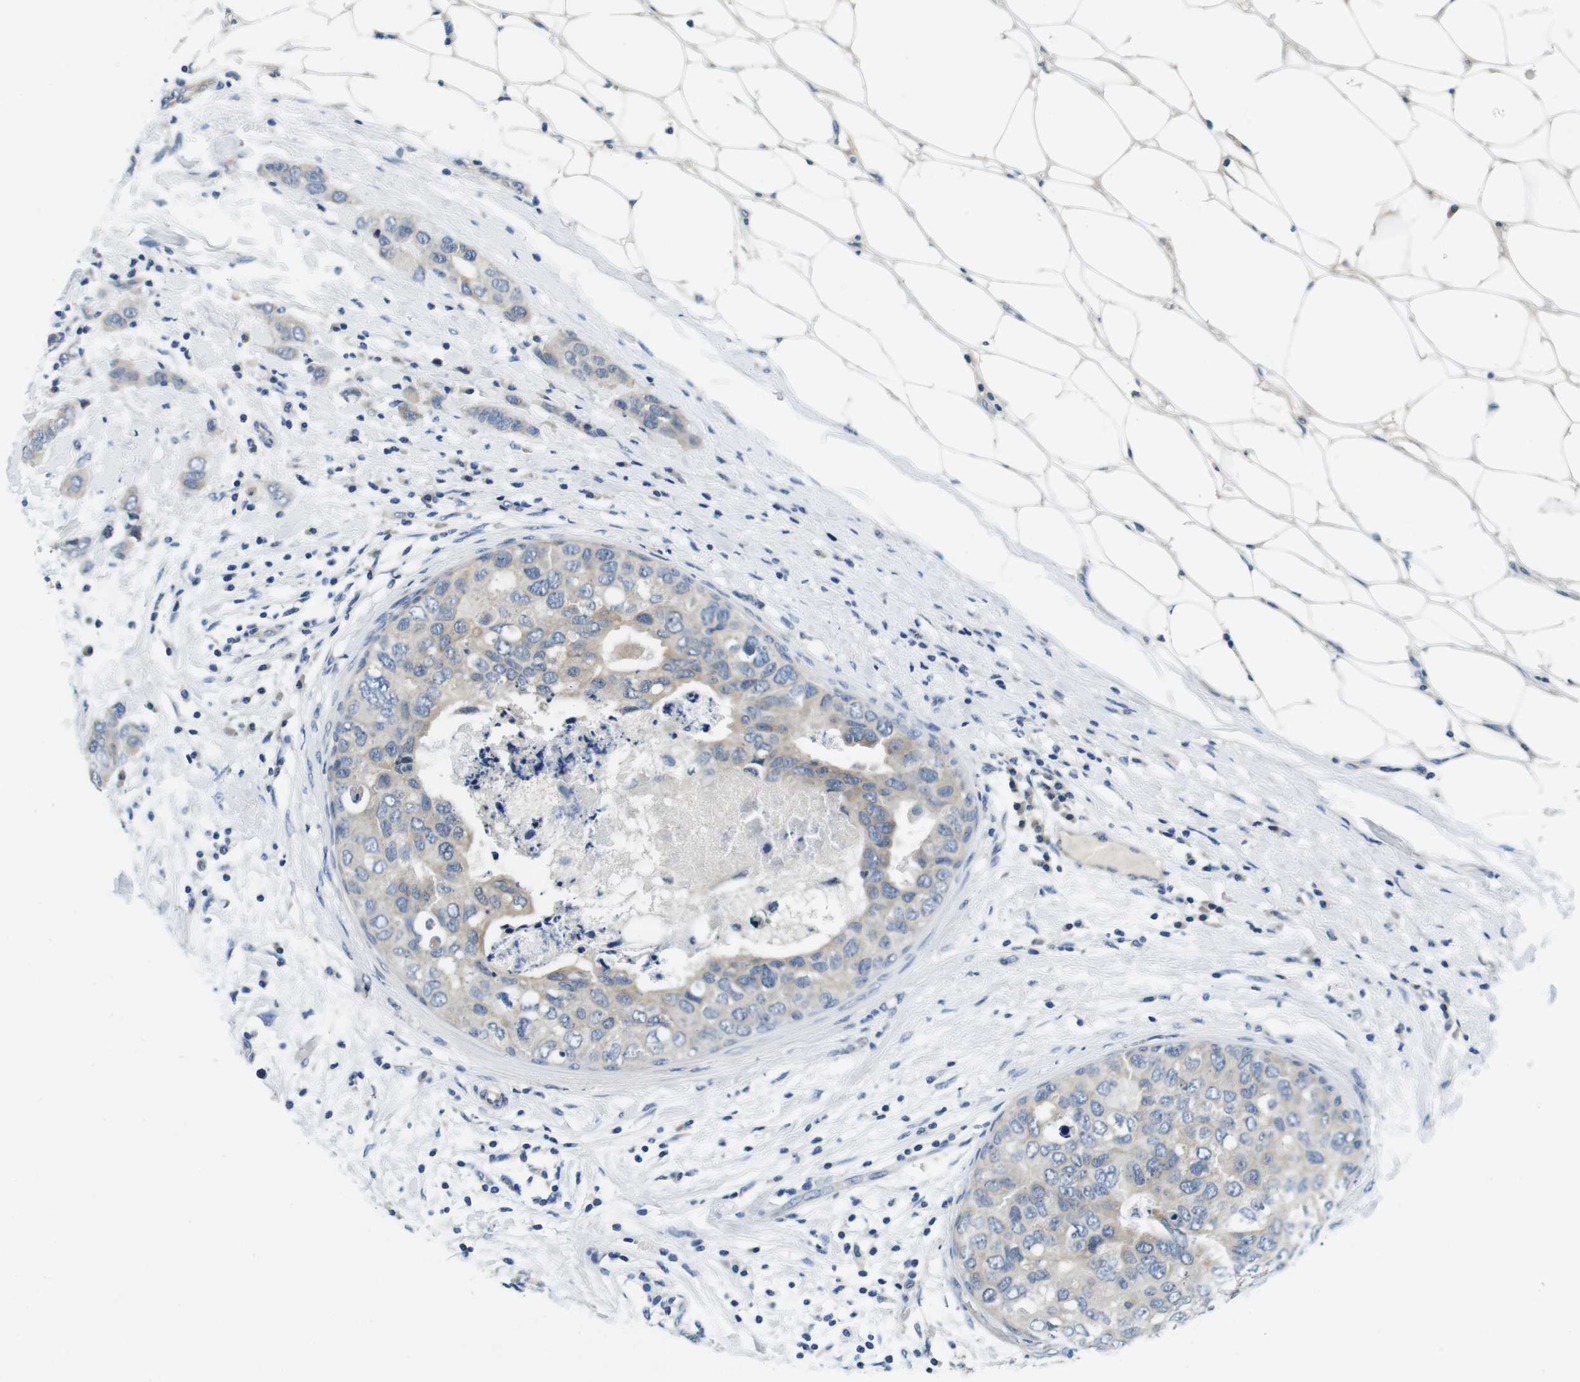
{"staining": {"intensity": "weak", "quantity": ">75%", "location": "cytoplasmic/membranous"}, "tissue": "breast cancer", "cell_type": "Tumor cells", "image_type": "cancer", "snomed": [{"axis": "morphology", "description": "Duct carcinoma"}, {"axis": "topography", "description": "Breast"}], "caption": "IHC of human infiltrating ductal carcinoma (breast) shows low levels of weak cytoplasmic/membranous staining in about >75% of tumor cells.", "gene": "DTNA", "patient": {"sex": "female", "age": 50}}